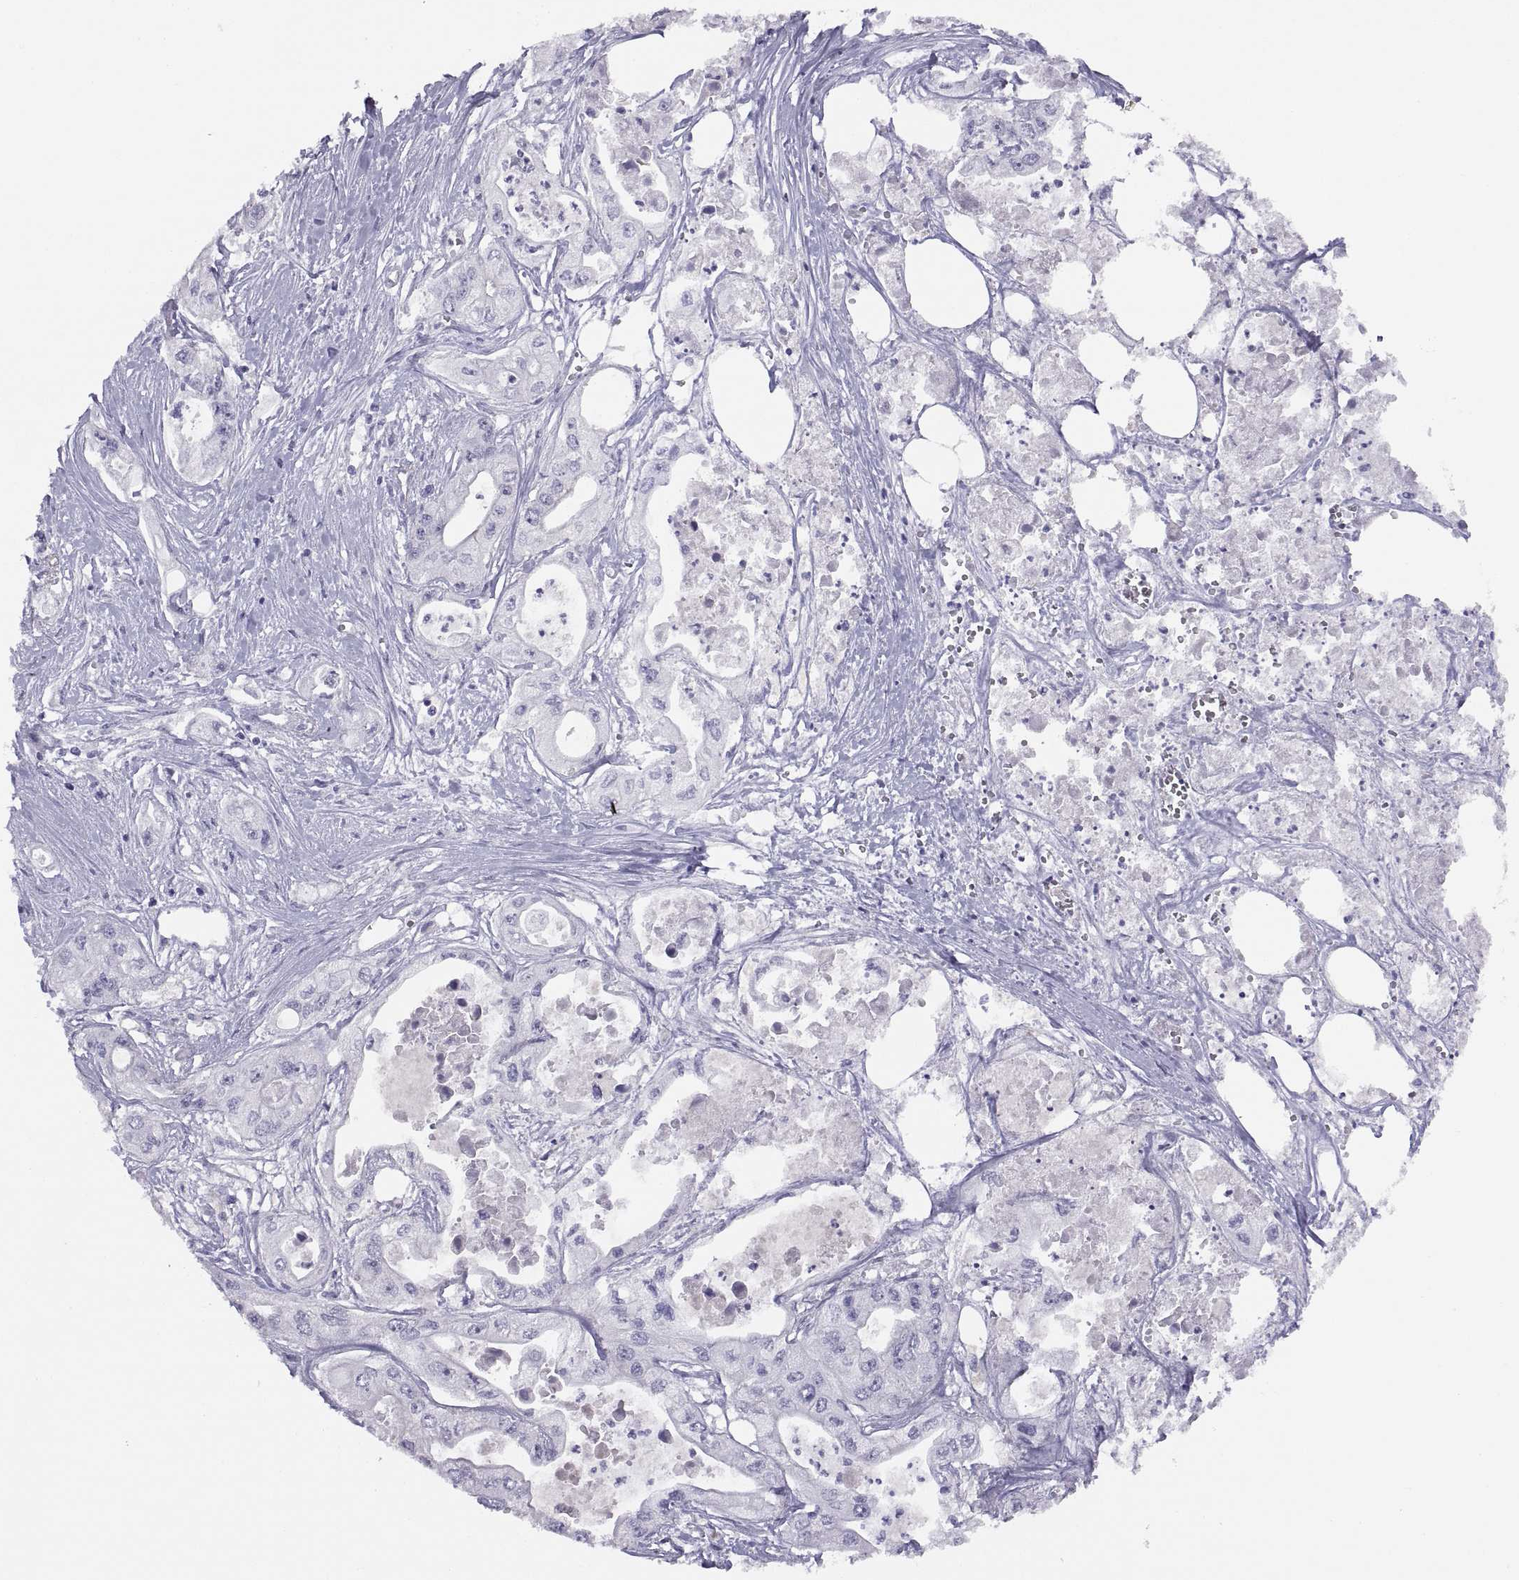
{"staining": {"intensity": "negative", "quantity": "none", "location": "none"}, "tissue": "pancreatic cancer", "cell_type": "Tumor cells", "image_type": "cancer", "snomed": [{"axis": "morphology", "description": "Adenocarcinoma, NOS"}, {"axis": "topography", "description": "Pancreas"}], "caption": "Tumor cells are negative for protein expression in human pancreatic cancer (adenocarcinoma).", "gene": "STRC", "patient": {"sex": "male", "age": 70}}